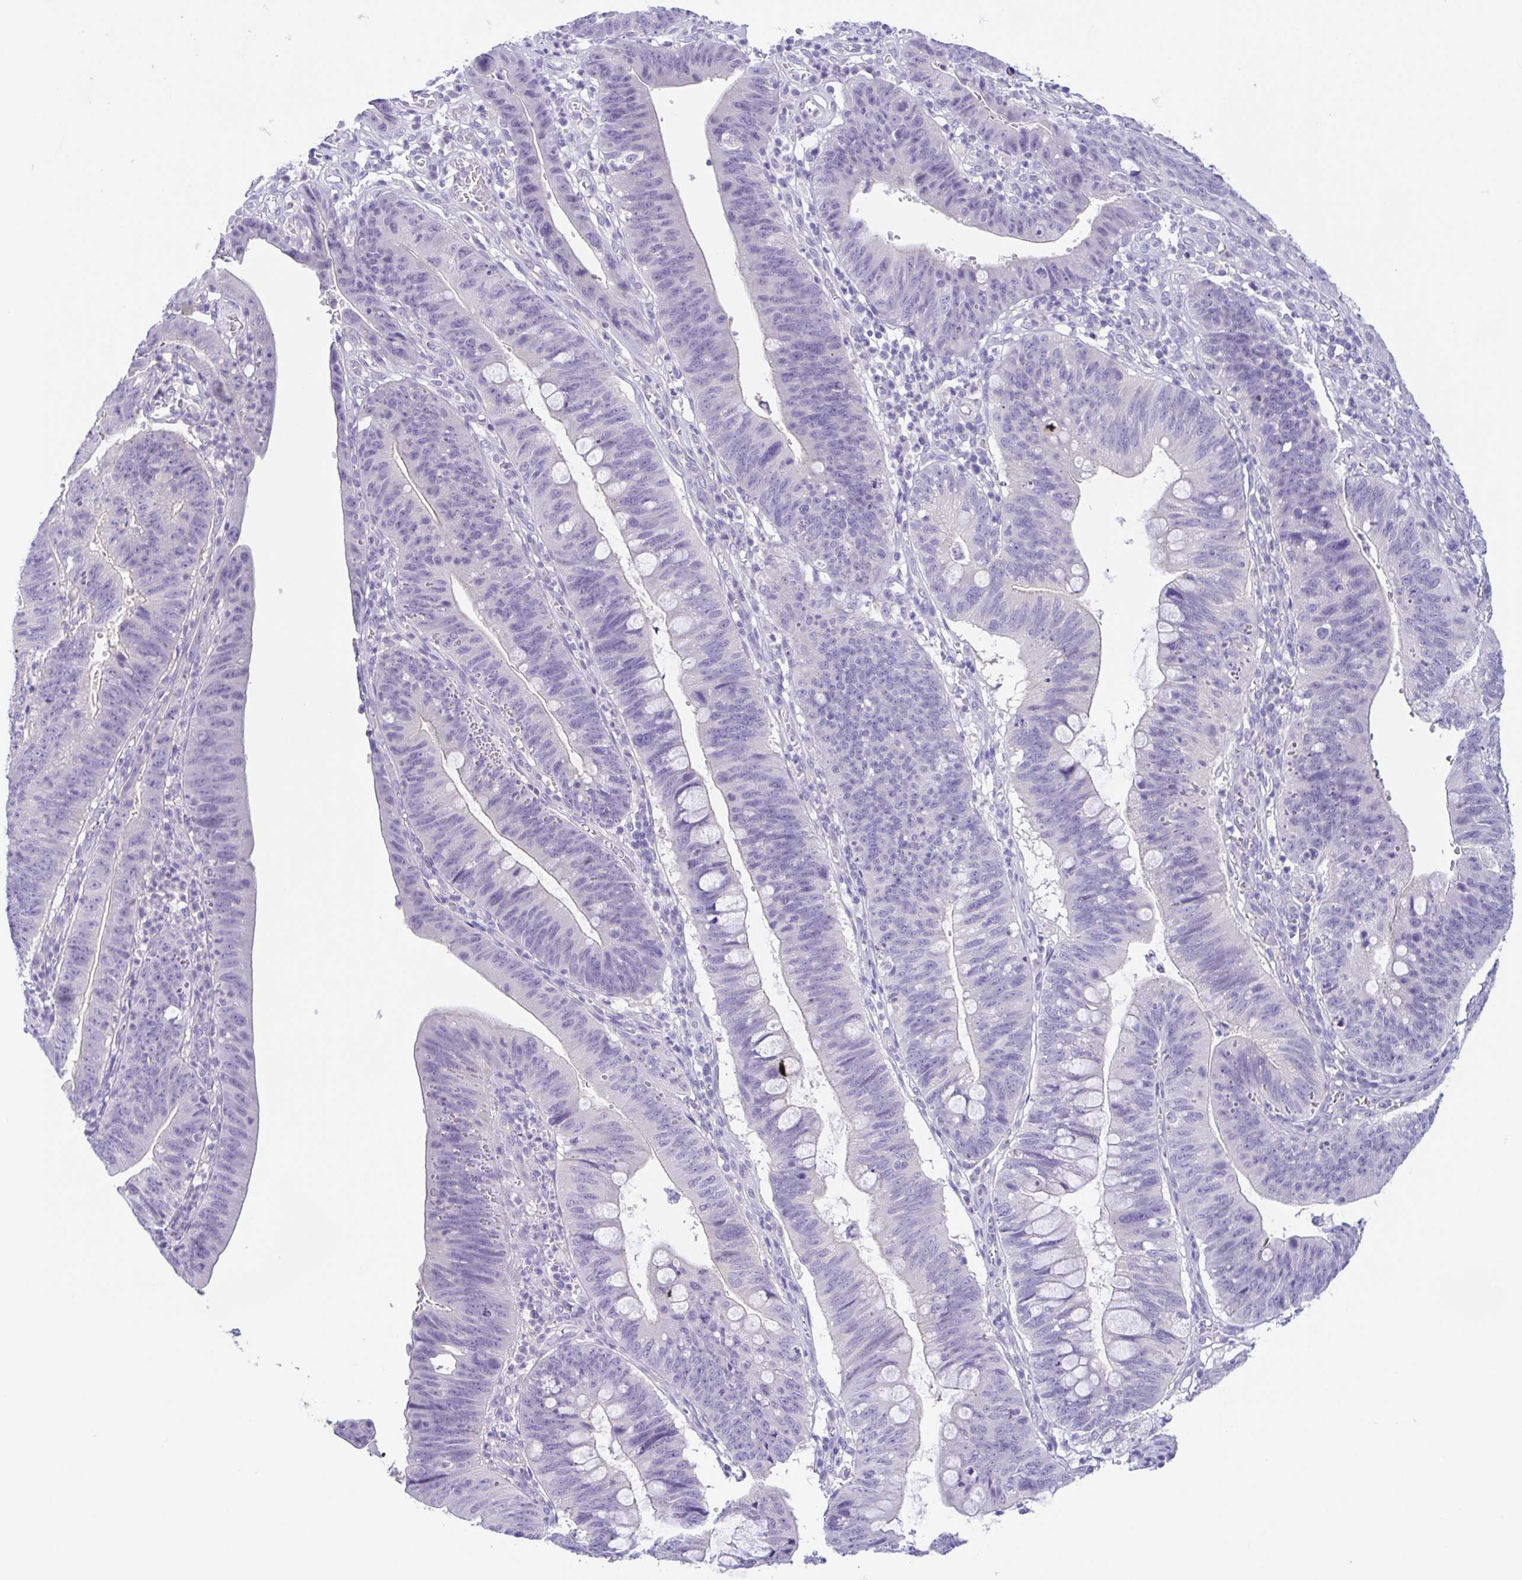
{"staining": {"intensity": "negative", "quantity": "none", "location": "none"}, "tissue": "stomach cancer", "cell_type": "Tumor cells", "image_type": "cancer", "snomed": [{"axis": "morphology", "description": "Adenocarcinoma, NOS"}, {"axis": "topography", "description": "Stomach"}], "caption": "High magnification brightfield microscopy of stomach cancer stained with DAB (brown) and counterstained with hematoxylin (blue): tumor cells show no significant expression.", "gene": "KRTDAP", "patient": {"sex": "male", "age": 59}}